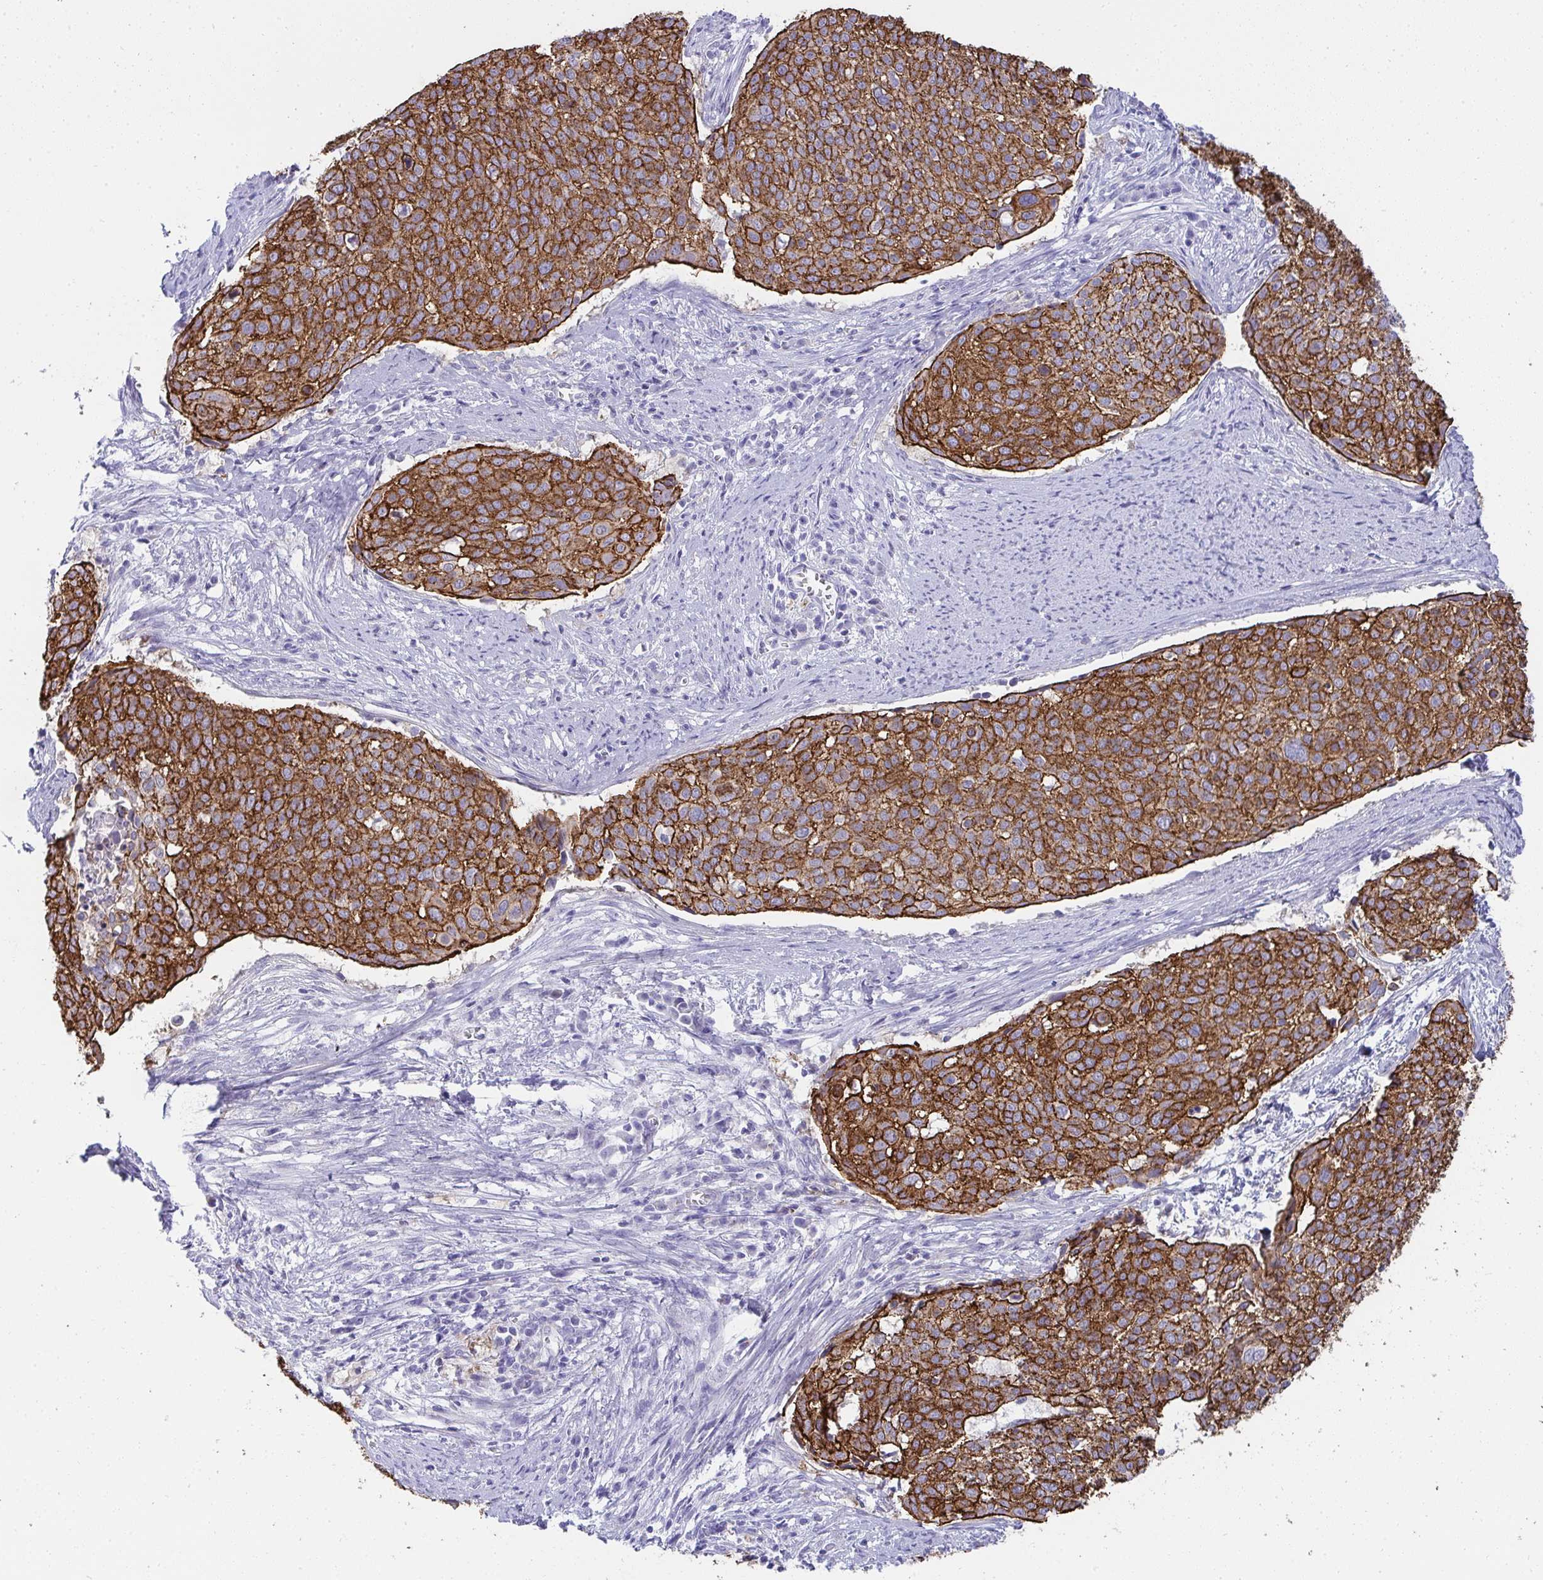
{"staining": {"intensity": "moderate", "quantity": ">75%", "location": "cytoplasmic/membranous"}, "tissue": "cervical cancer", "cell_type": "Tumor cells", "image_type": "cancer", "snomed": [{"axis": "morphology", "description": "Squamous cell carcinoma, NOS"}, {"axis": "topography", "description": "Cervix"}], "caption": "Protein expression analysis of cervical cancer demonstrates moderate cytoplasmic/membranous positivity in approximately >75% of tumor cells. Using DAB (3,3'-diaminobenzidine) (brown) and hematoxylin (blue) stains, captured at high magnification using brightfield microscopy.", "gene": "AK5", "patient": {"sex": "female", "age": 39}}